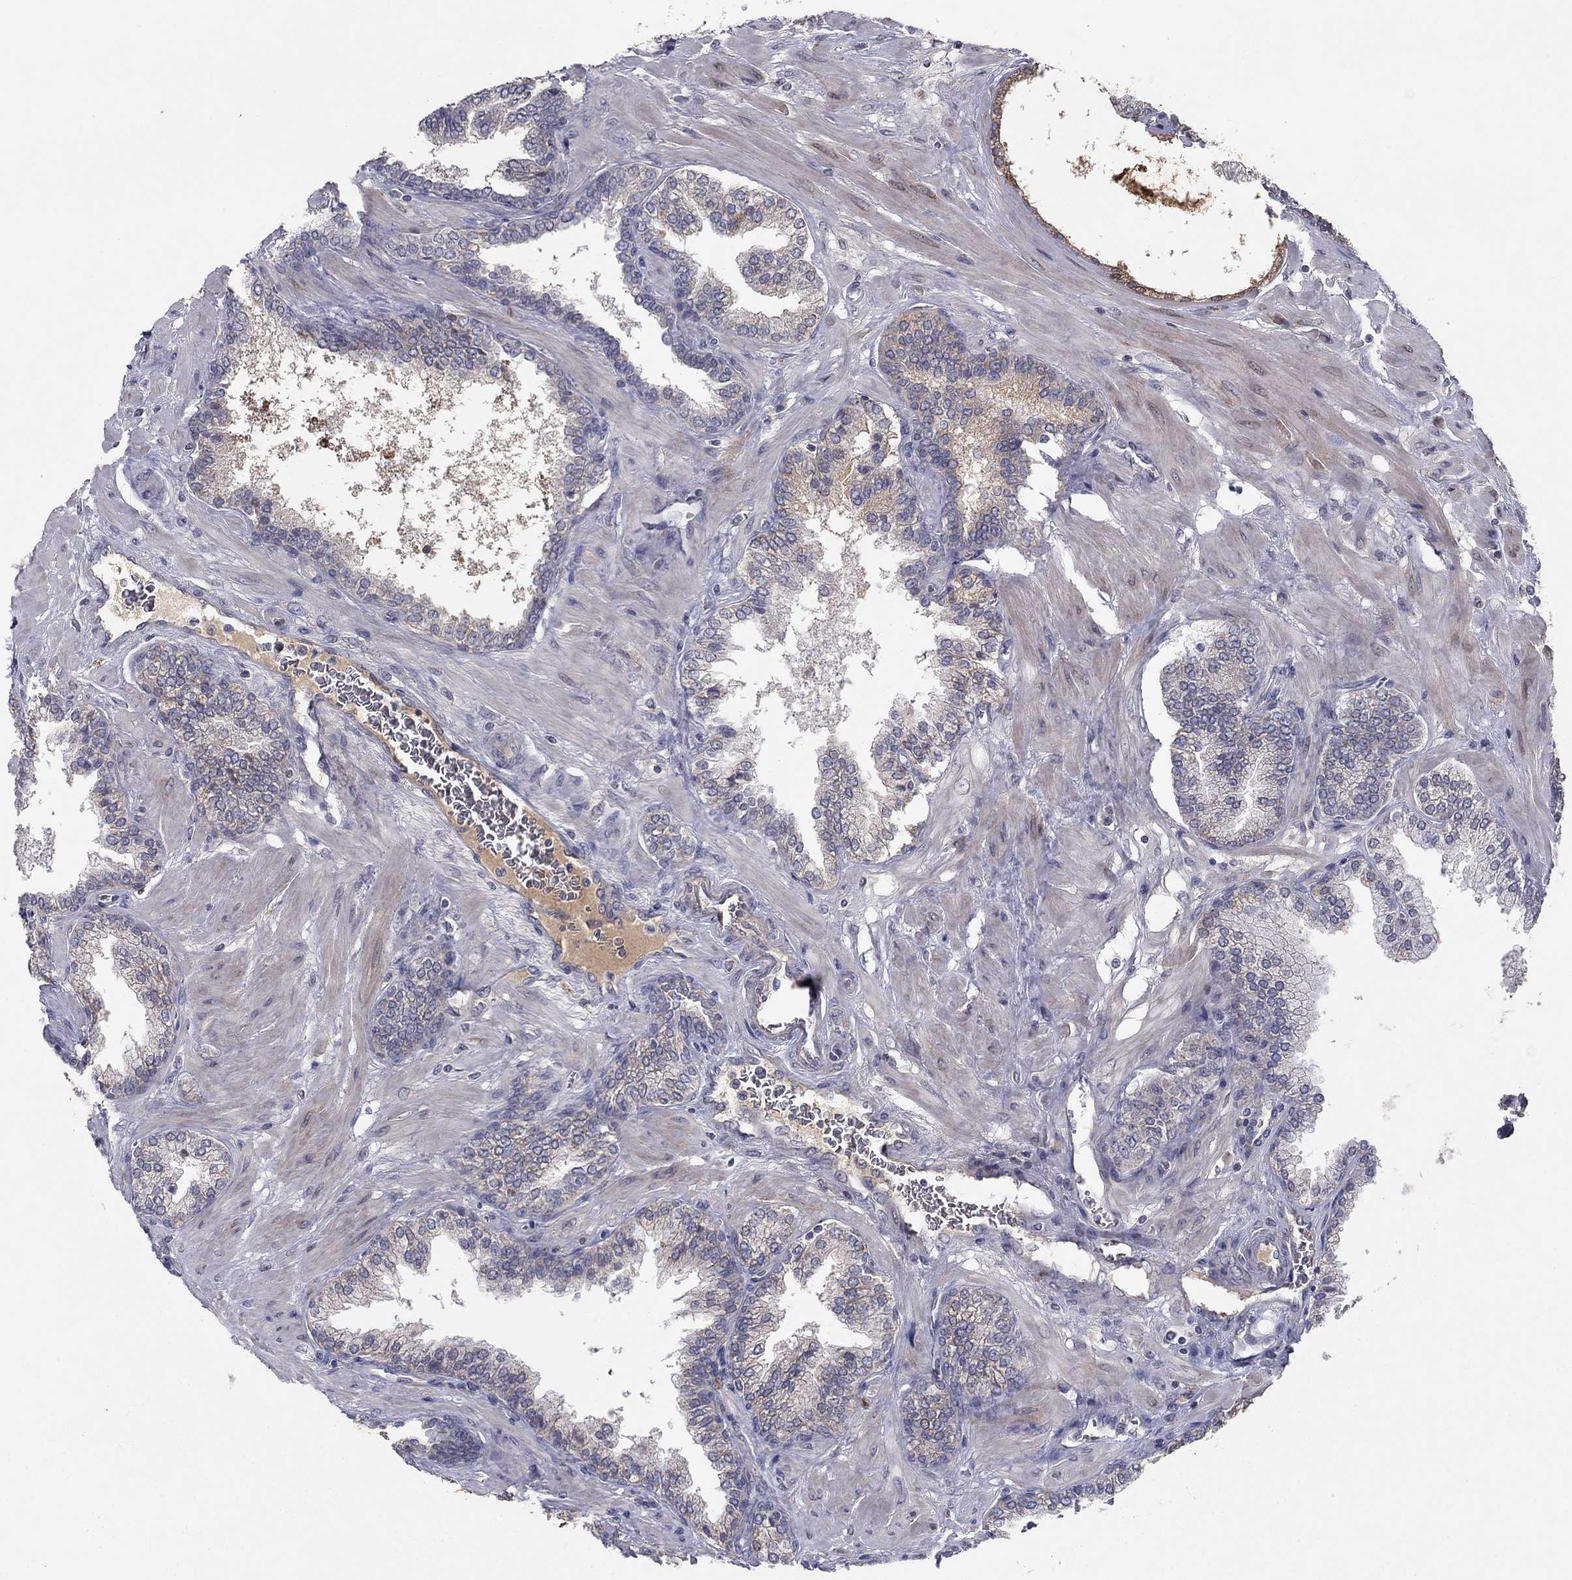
{"staining": {"intensity": "negative", "quantity": "none", "location": "none"}, "tissue": "prostate cancer", "cell_type": "Tumor cells", "image_type": "cancer", "snomed": [{"axis": "morphology", "description": "Adenocarcinoma, NOS"}, {"axis": "topography", "description": "Prostate"}], "caption": "There is no significant staining in tumor cells of prostate adenocarcinoma.", "gene": "PTGDS", "patient": {"sex": "male", "age": 63}}